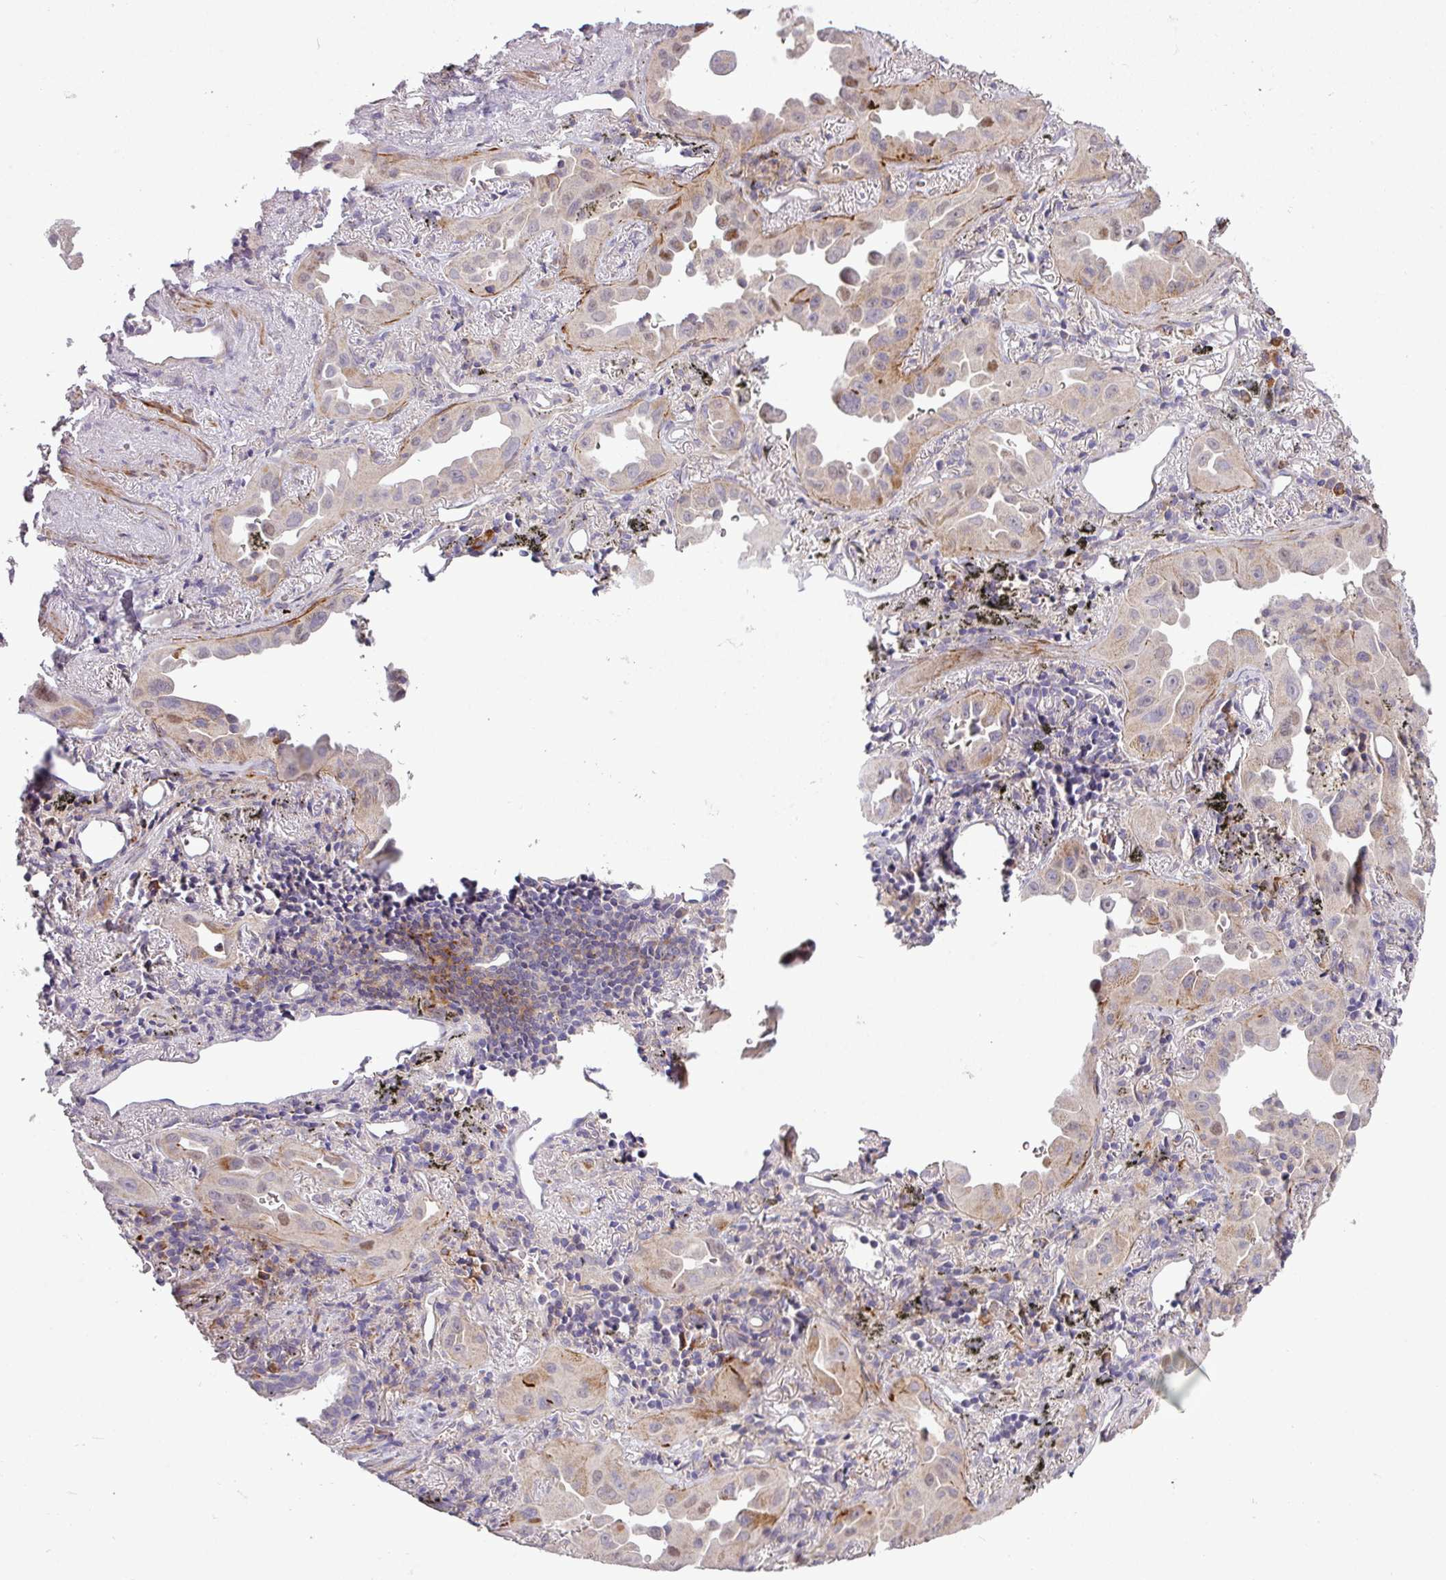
{"staining": {"intensity": "moderate", "quantity": "<25%", "location": "cytoplasmic/membranous,nuclear"}, "tissue": "lung cancer", "cell_type": "Tumor cells", "image_type": "cancer", "snomed": [{"axis": "morphology", "description": "Adenocarcinoma, NOS"}, {"axis": "topography", "description": "Lung"}], "caption": "Protein analysis of adenocarcinoma (lung) tissue demonstrates moderate cytoplasmic/membranous and nuclear staining in about <25% of tumor cells.", "gene": "TPRA1", "patient": {"sex": "male", "age": 68}}